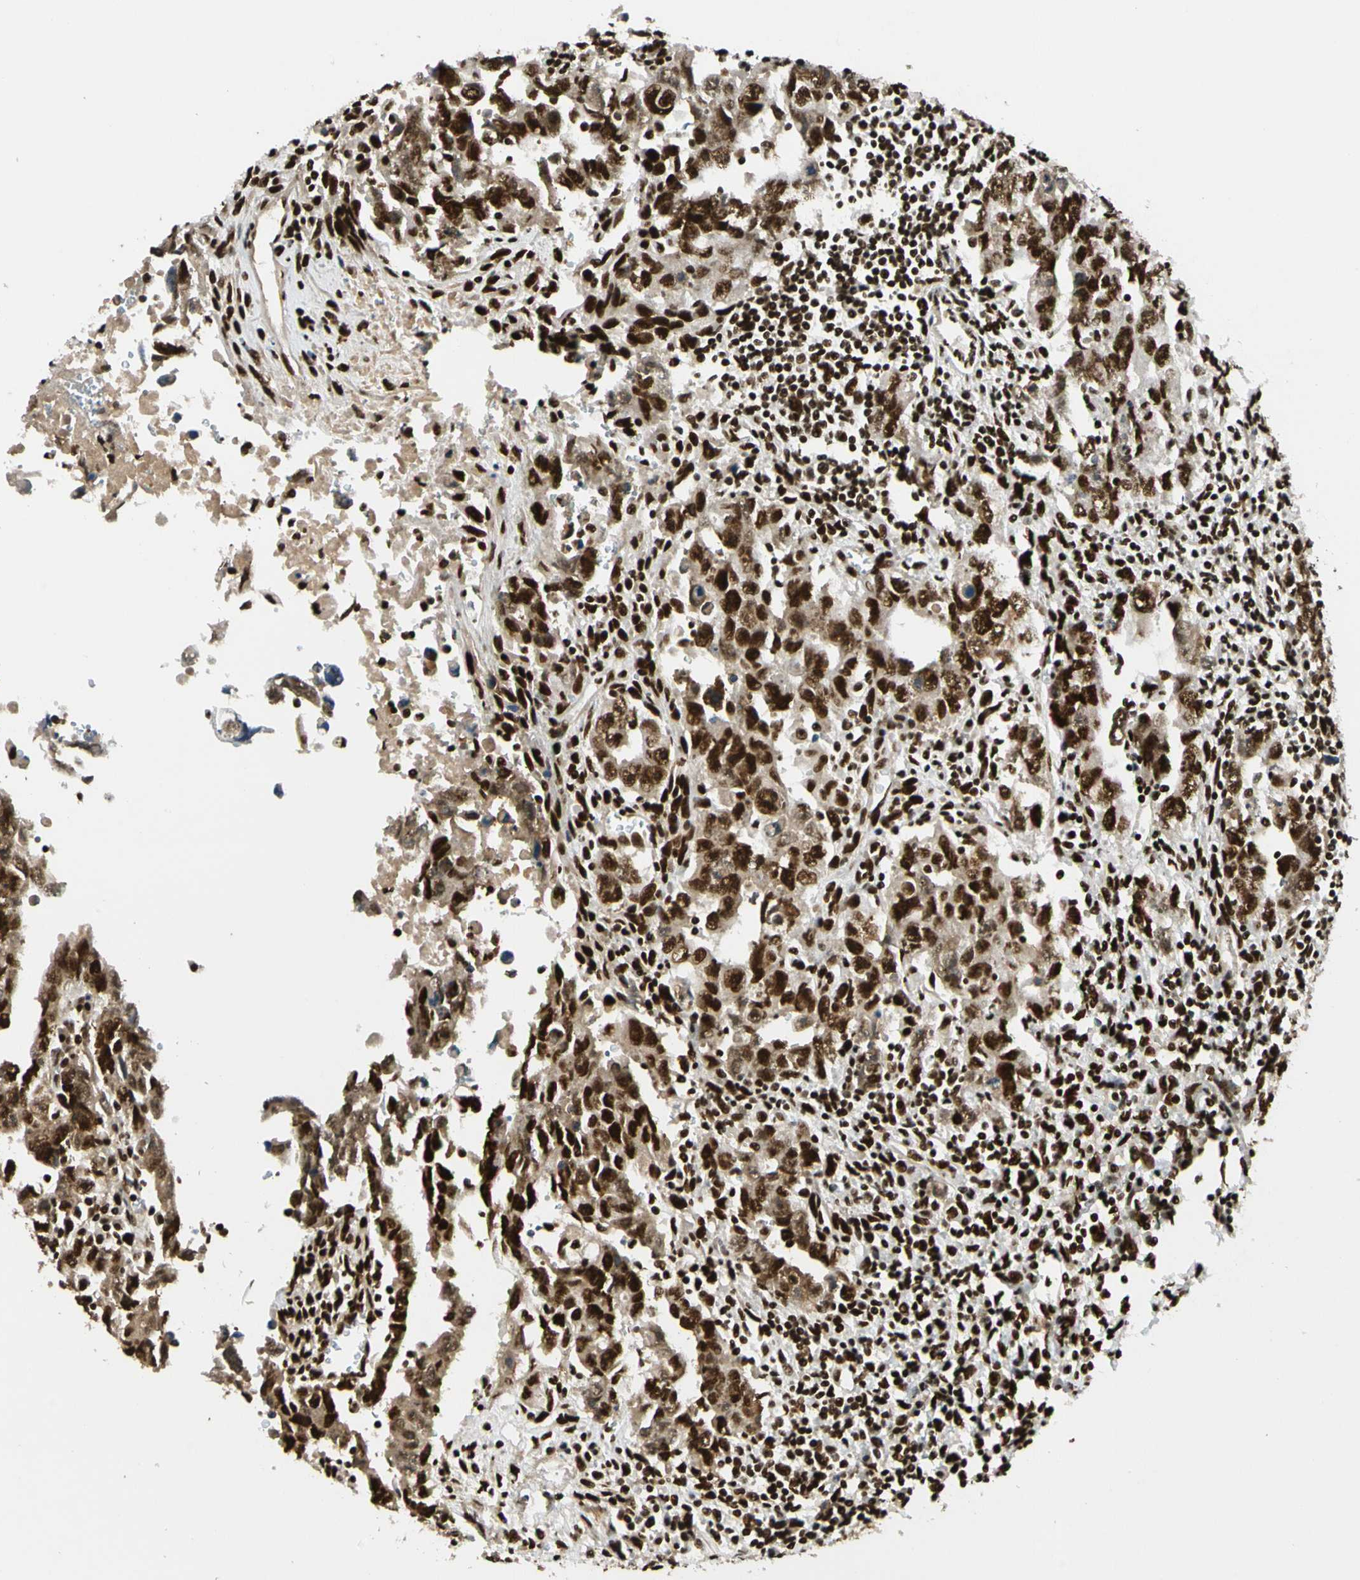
{"staining": {"intensity": "strong", "quantity": ">75%", "location": "nuclear"}, "tissue": "testis cancer", "cell_type": "Tumor cells", "image_type": "cancer", "snomed": [{"axis": "morphology", "description": "Carcinoma, Embryonal, NOS"}, {"axis": "topography", "description": "Testis"}], "caption": "Immunohistochemistry of human embryonal carcinoma (testis) demonstrates high levels of strong nuclear expression in approximately >75% of tumor cells.", "gene": "CDK12", "patient": {"sex": "male", "age": 28}}